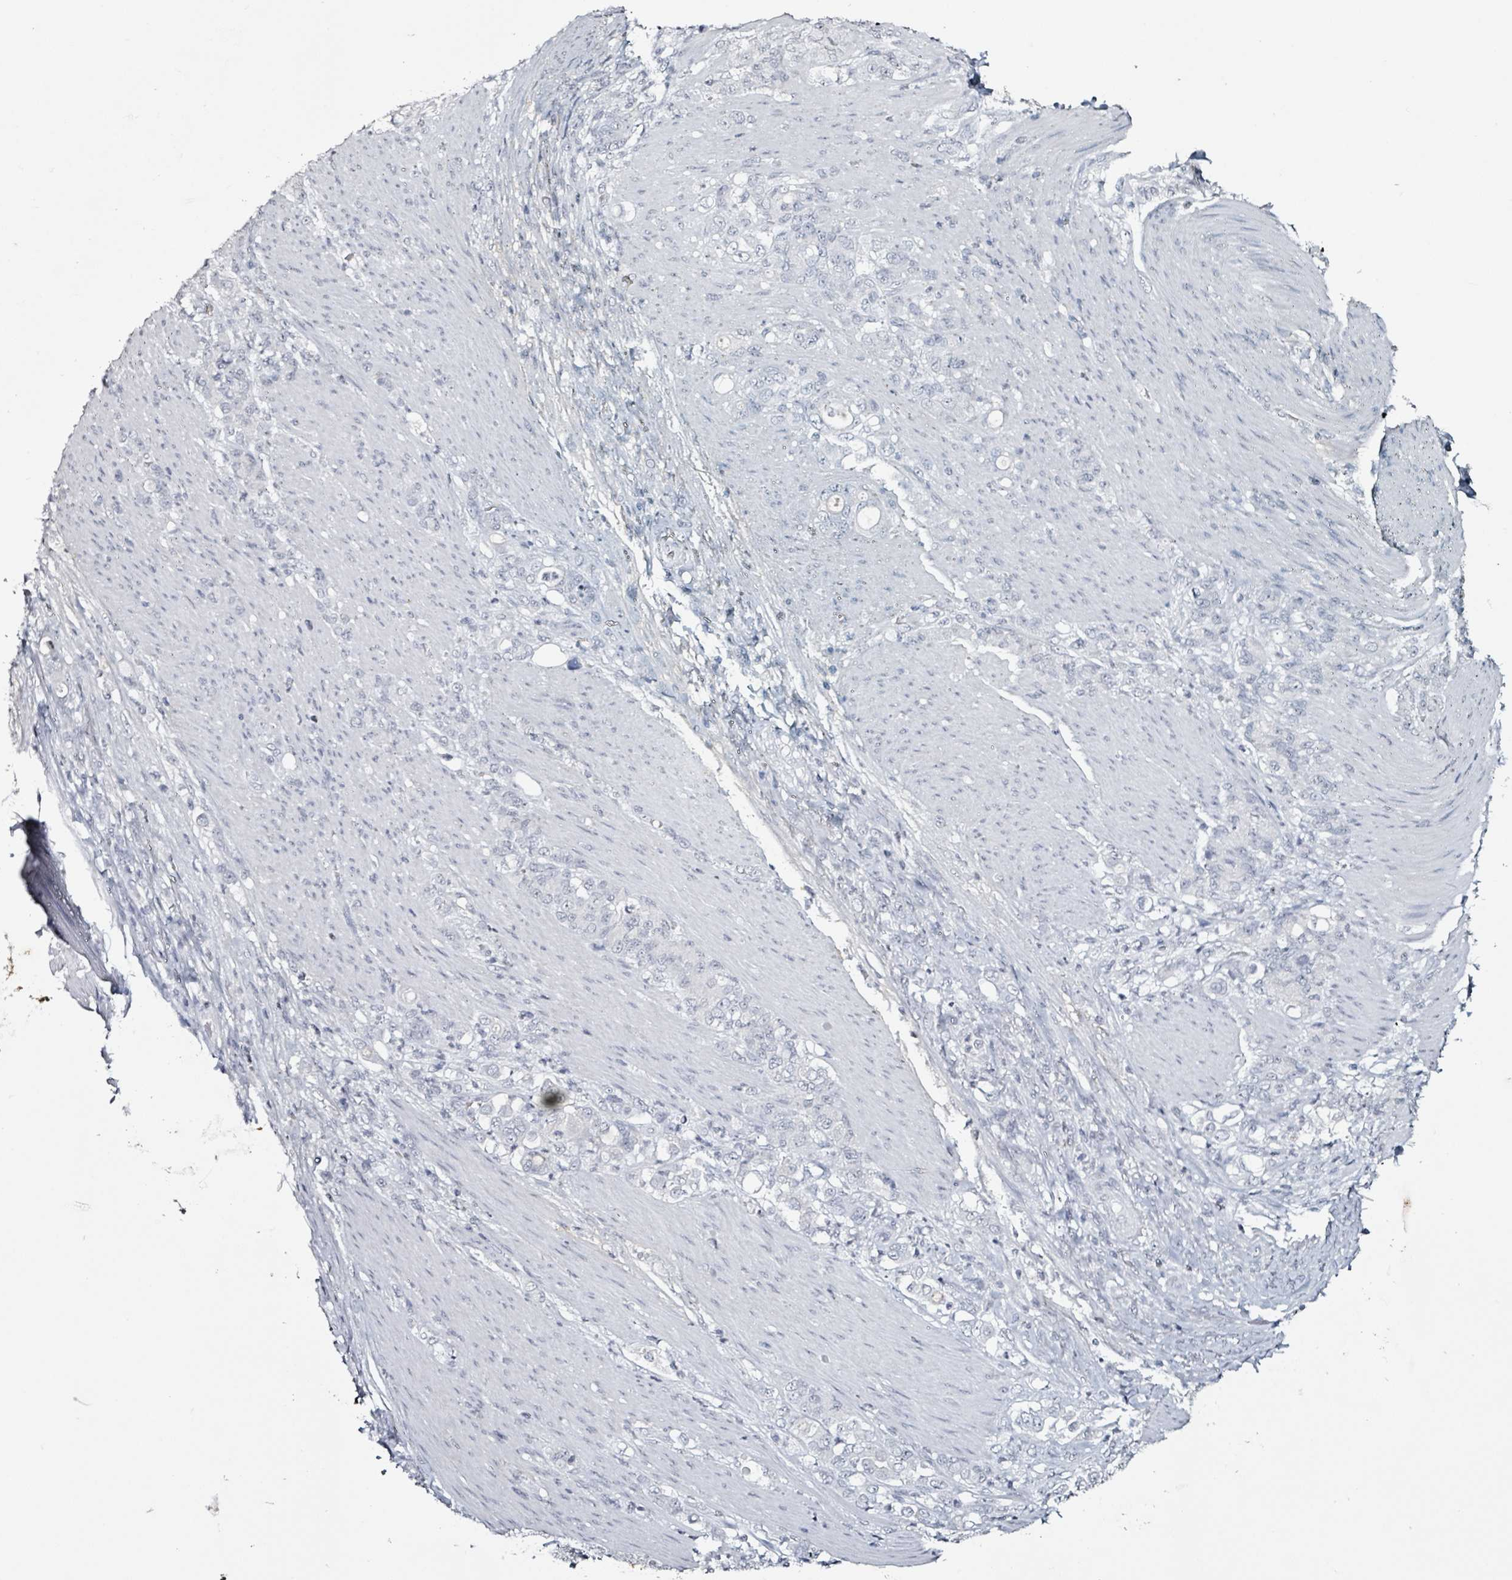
{"staining": {"intensity": "negative", "quantity": "none", "location": "none"}, "tissue": "stomach cancer", "cell_type": "Tumor cells", "image_type": "cancer", "snomed": [{"axis": "morphology", "description": "Adenocarcinoma, NOS"}, {"axis": "topography", "description": "Stomach"}], "caption": "Immunohistochemistry image of neoplastic tissue: human stomach cancer (adenocarcinoma) stained with DAB demonstrates no significant protein staining in tumor cells.", "gene": "CA9", "patient": {"sex": "female", "age": 79}}